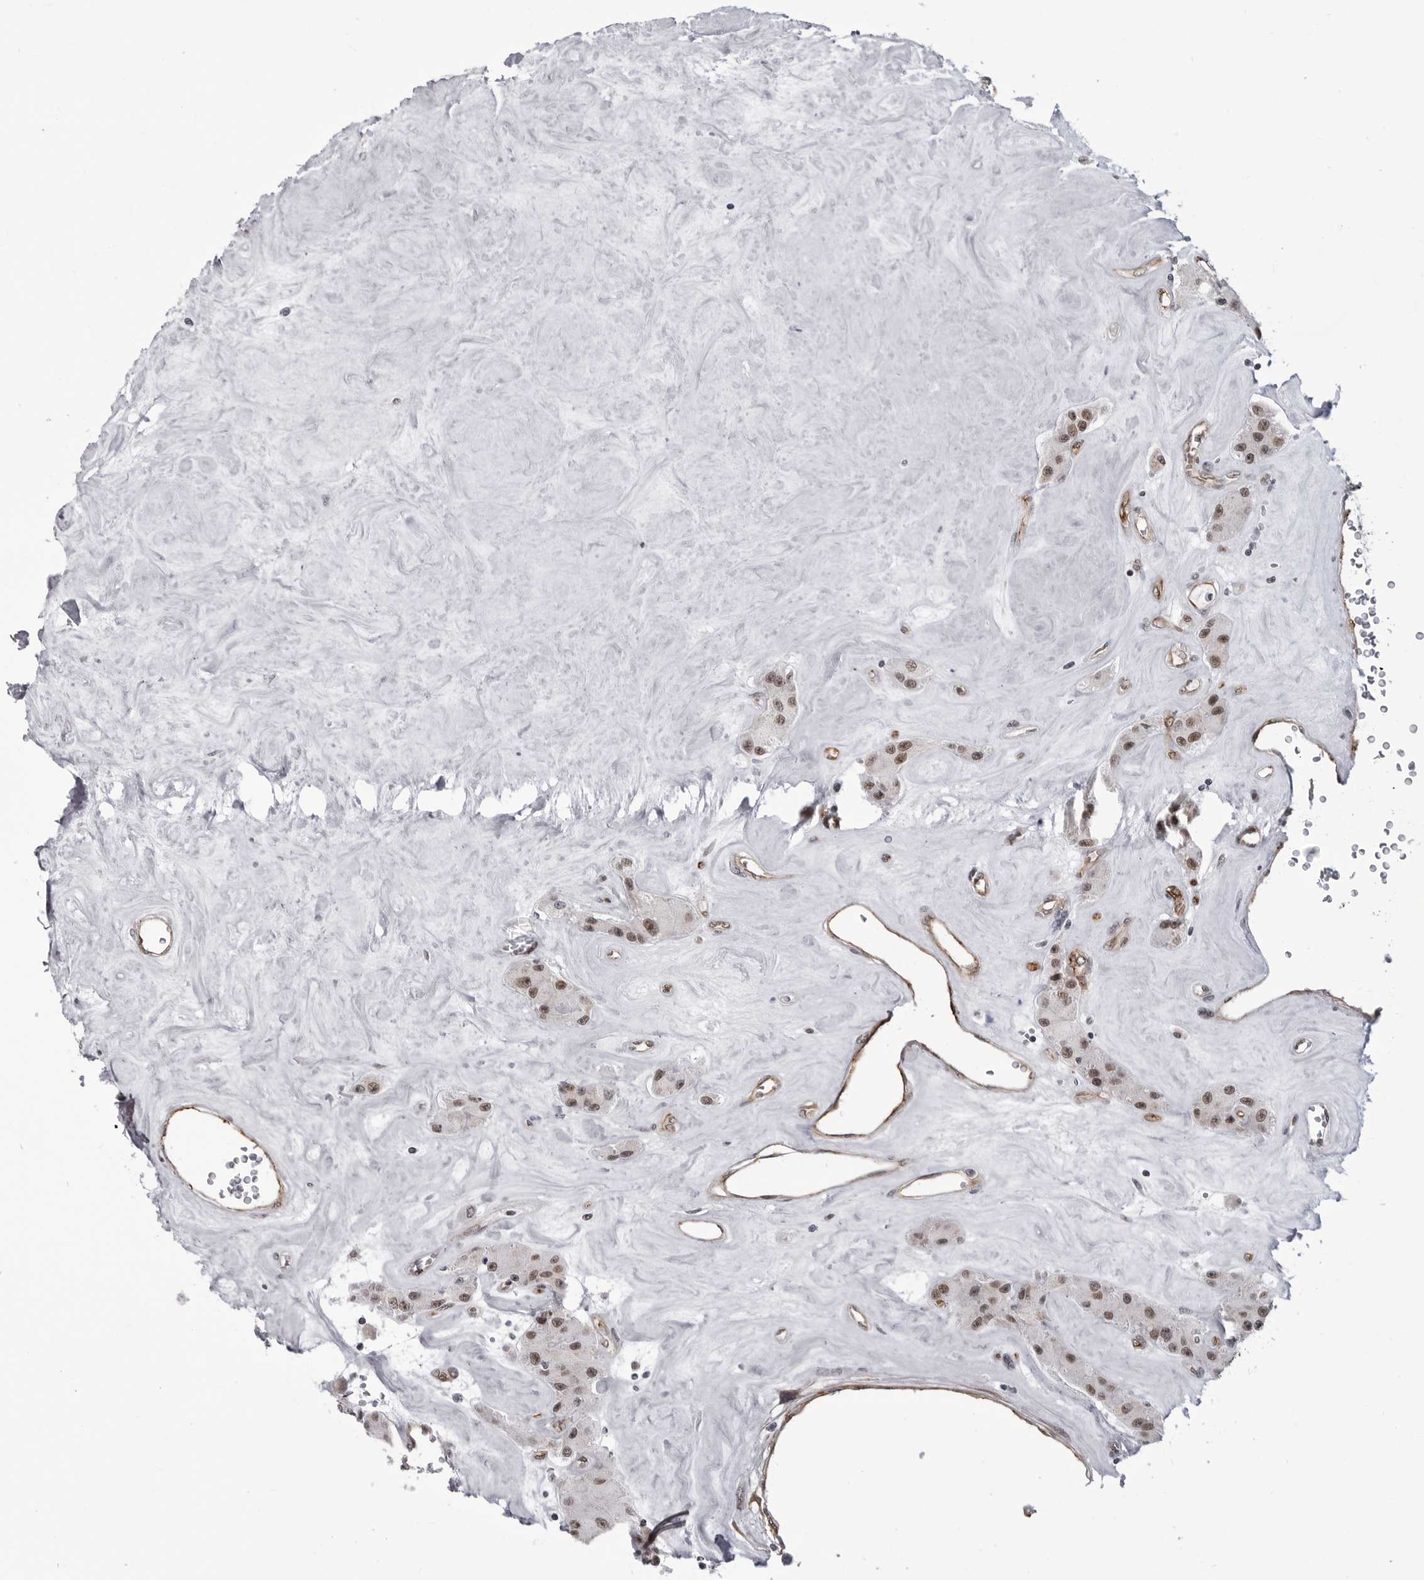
{"staining": {"intensity": "moderate", "quantity": ">75%", "location": "nuclear"}, "tissue": "carcinoid", "cell_type": "Tumor cells", "image_type": "cancer", "snomed": [{"axis": "morphology", "description": "Carcinoid, malignant, NOS"}, {"axis": "topography", "description": "Pancreas"}], "caption": "Brown immunohistochemical staining in carcinoid displays moderate nuclear staining in approximately >75% of tumor cells.", "gene": "RNF26", "patient": {"sex": "male", "age": 41}}